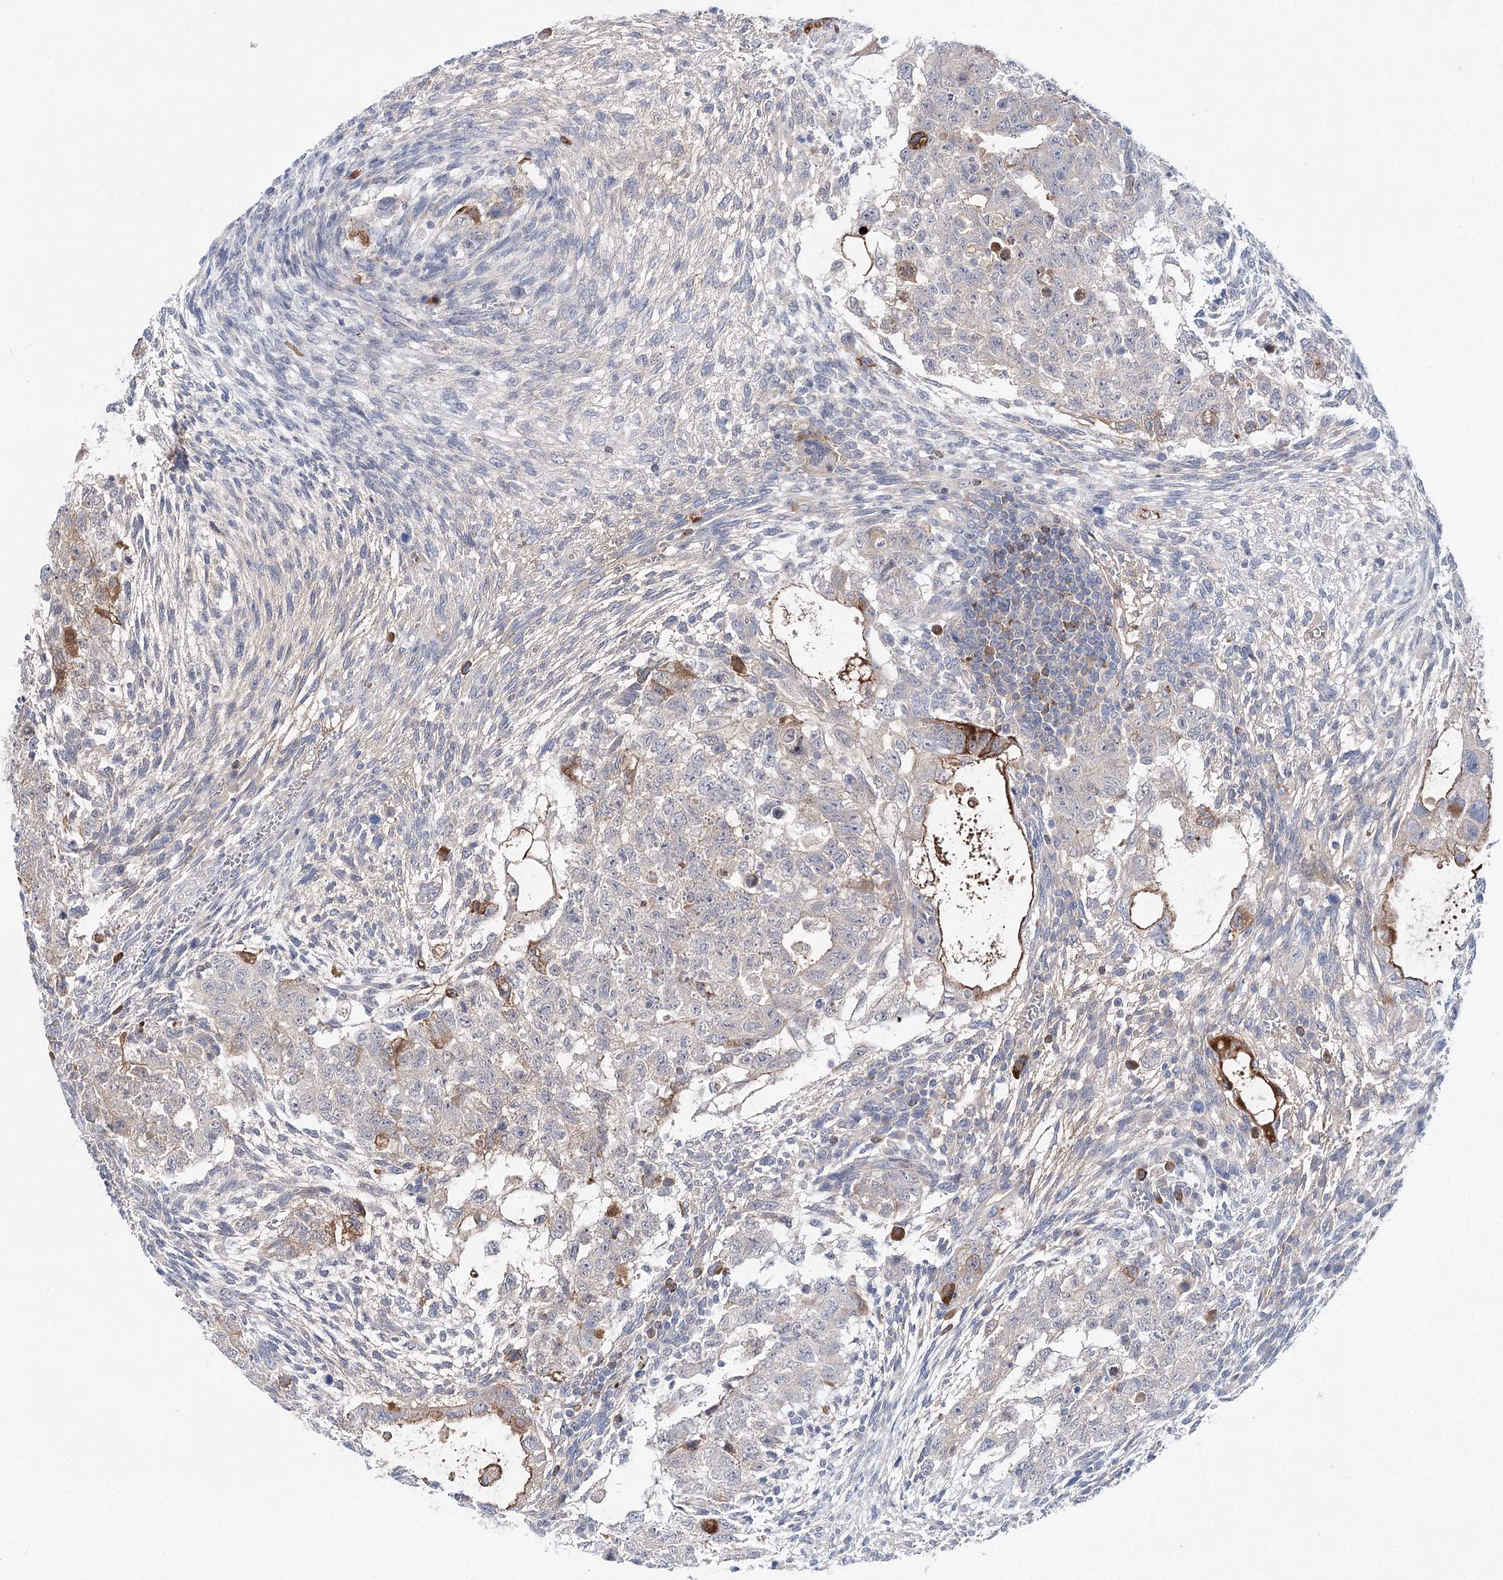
{"staining": {"intensity": "negative", "quantity": "none", "location": "none"}, "tissue": "testis cancer", "cell_type": "Tumor cells", "image_type": "cancer", "snomed": [{"axis": "morphology", "description": "Carcinoma, Embryonal, NOS"}, {"axis": "topography", "description": "Testis"}], "caption": "Image shows no significant protein positivity in tumor cells of testis embryonal carcinoma. (DAB immunohistochemistry (IHC), high magnification).", "gene": "LRRC14B", "patient": {"sex": "male", "age": 37}}